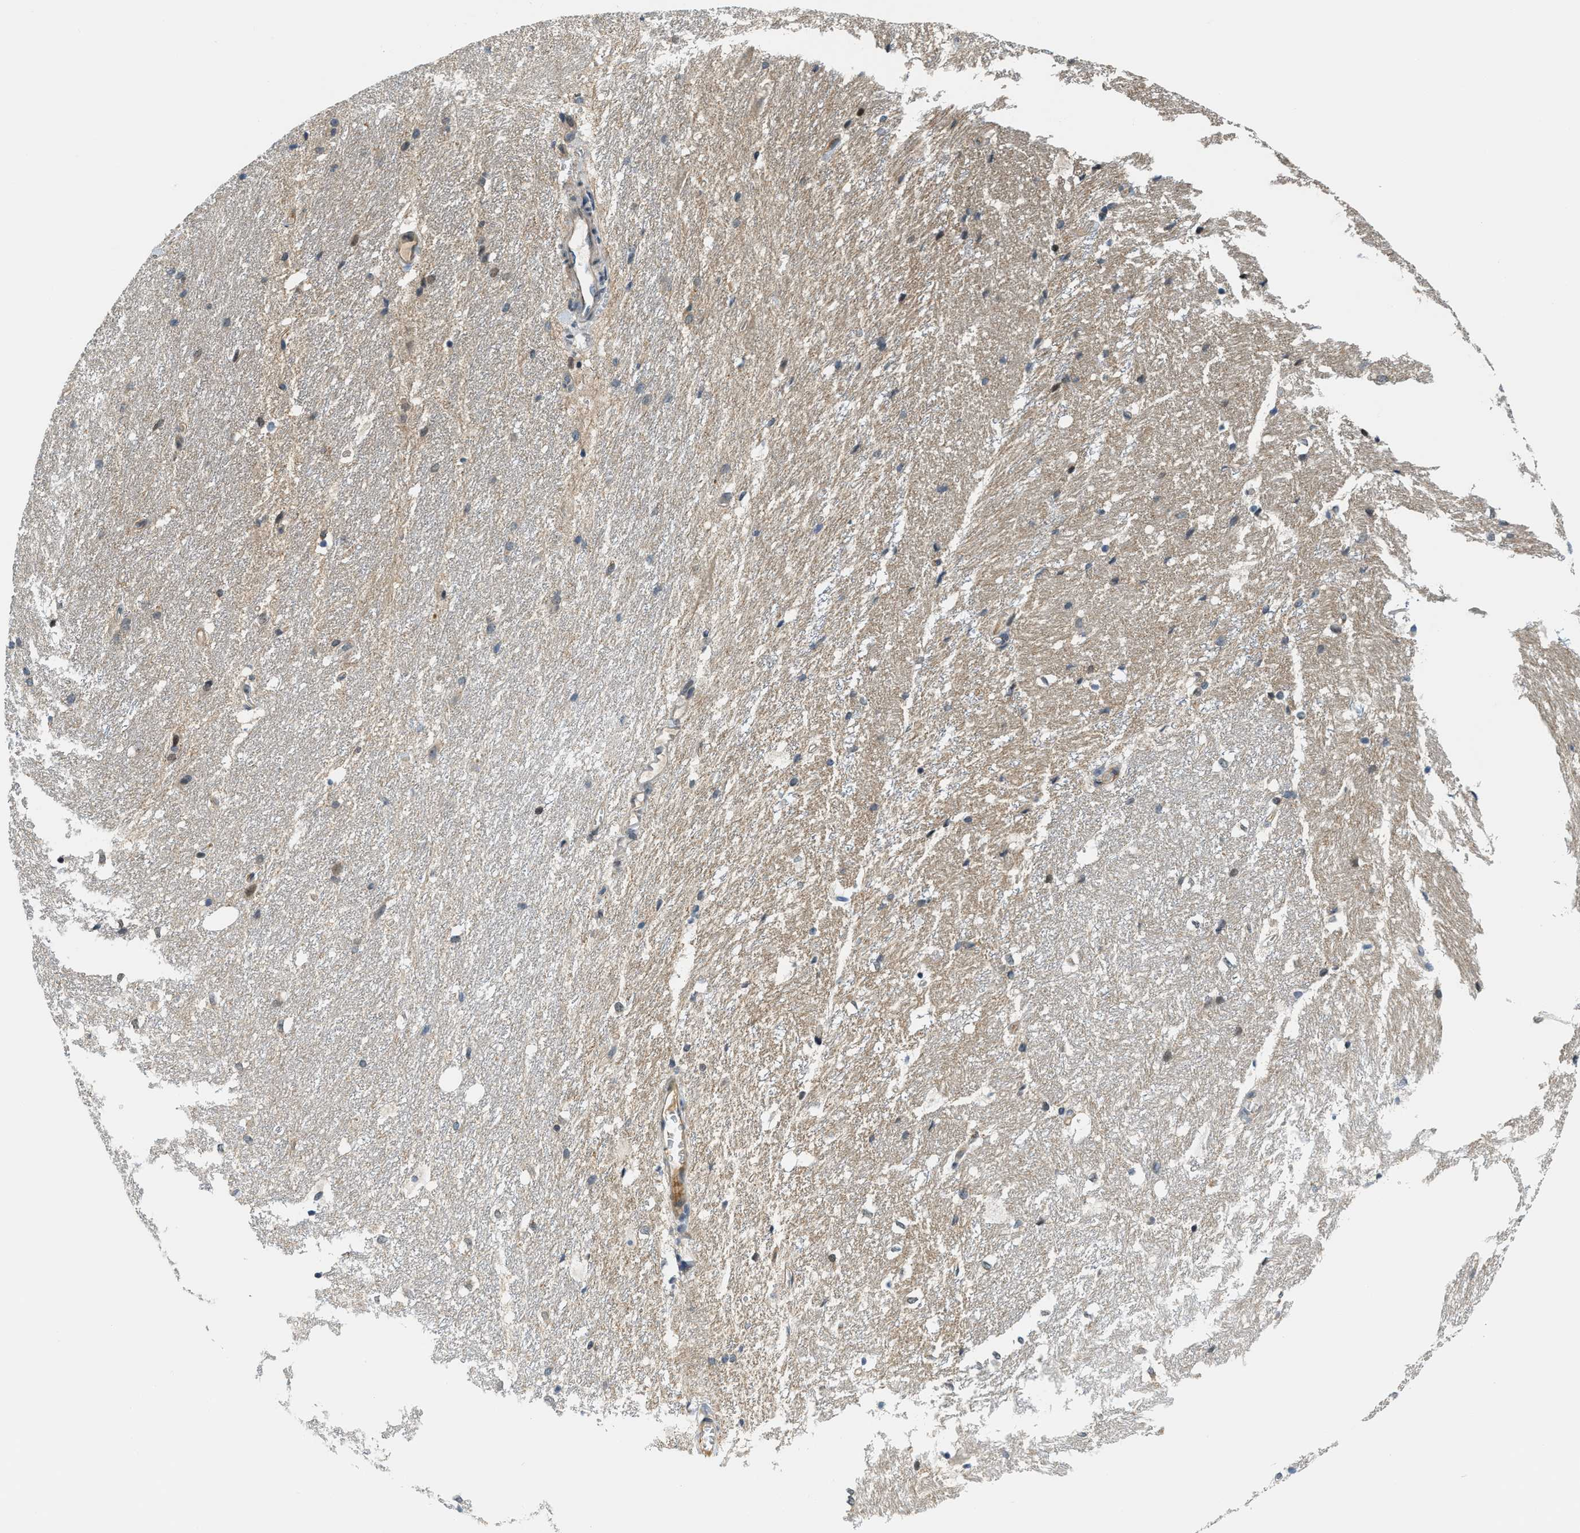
{"staining": {"intensity": "moderate", "quantity": "<25%", "location": "nuclear"}, "tissue": "hippocampus", "cell_type": "Glial cells", "image_type": "normal", "snomed": [{"axis": "morphology", "description": "Normal tissue, NOS"}, {"axis": "topography", "description": "Hippocampus"}], "caption": "Protein staining displays moderate nuclear positivity in approximately <25% of glial cells in unremarkable hippocampus.", "gene": "KMT2A", "patient": {"sex": "female", "age": 19}}